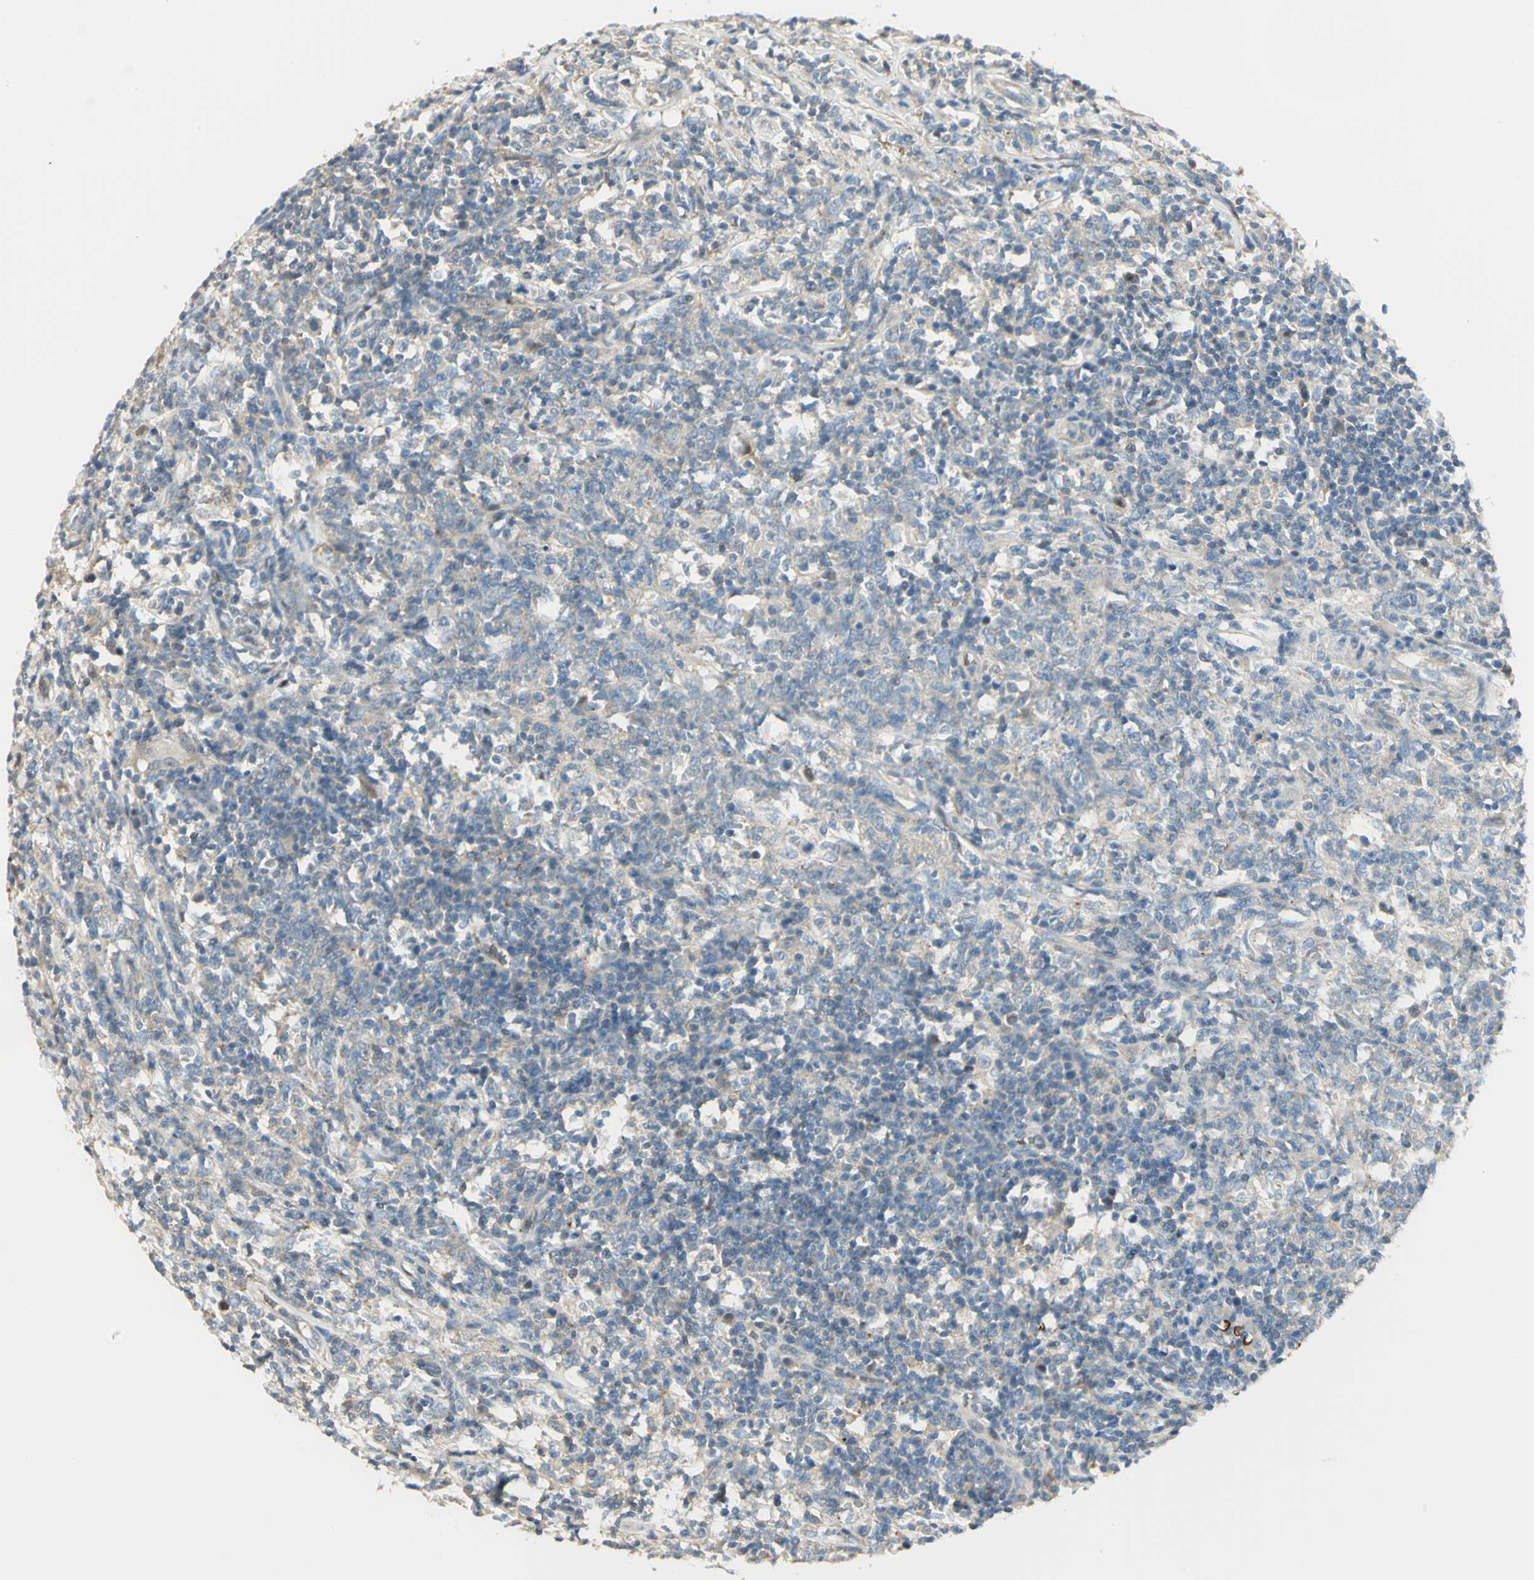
{"staining": {"intensity": "negative", "quantity": "none", "location": "none"}, "tissue": "lymphoma", "cell_type": "Tumor cells", "image_type": "cancer", "snomed": [{"axis": "morphology", "description": "Malignant lymphoma, non-Hodgkin's type, High grade"}, {"axis": "topography", "description": "Lymph node"}], "caption": "A histopathology image of malignant lymphoma, non-Hodgkin's type (high-grade) stained for a protein demonstrates no brown staining in tumor cells. Nuclei are stained in blue.", "gene": "ANK1", "patient": {"sex": "female", "age": 84}}